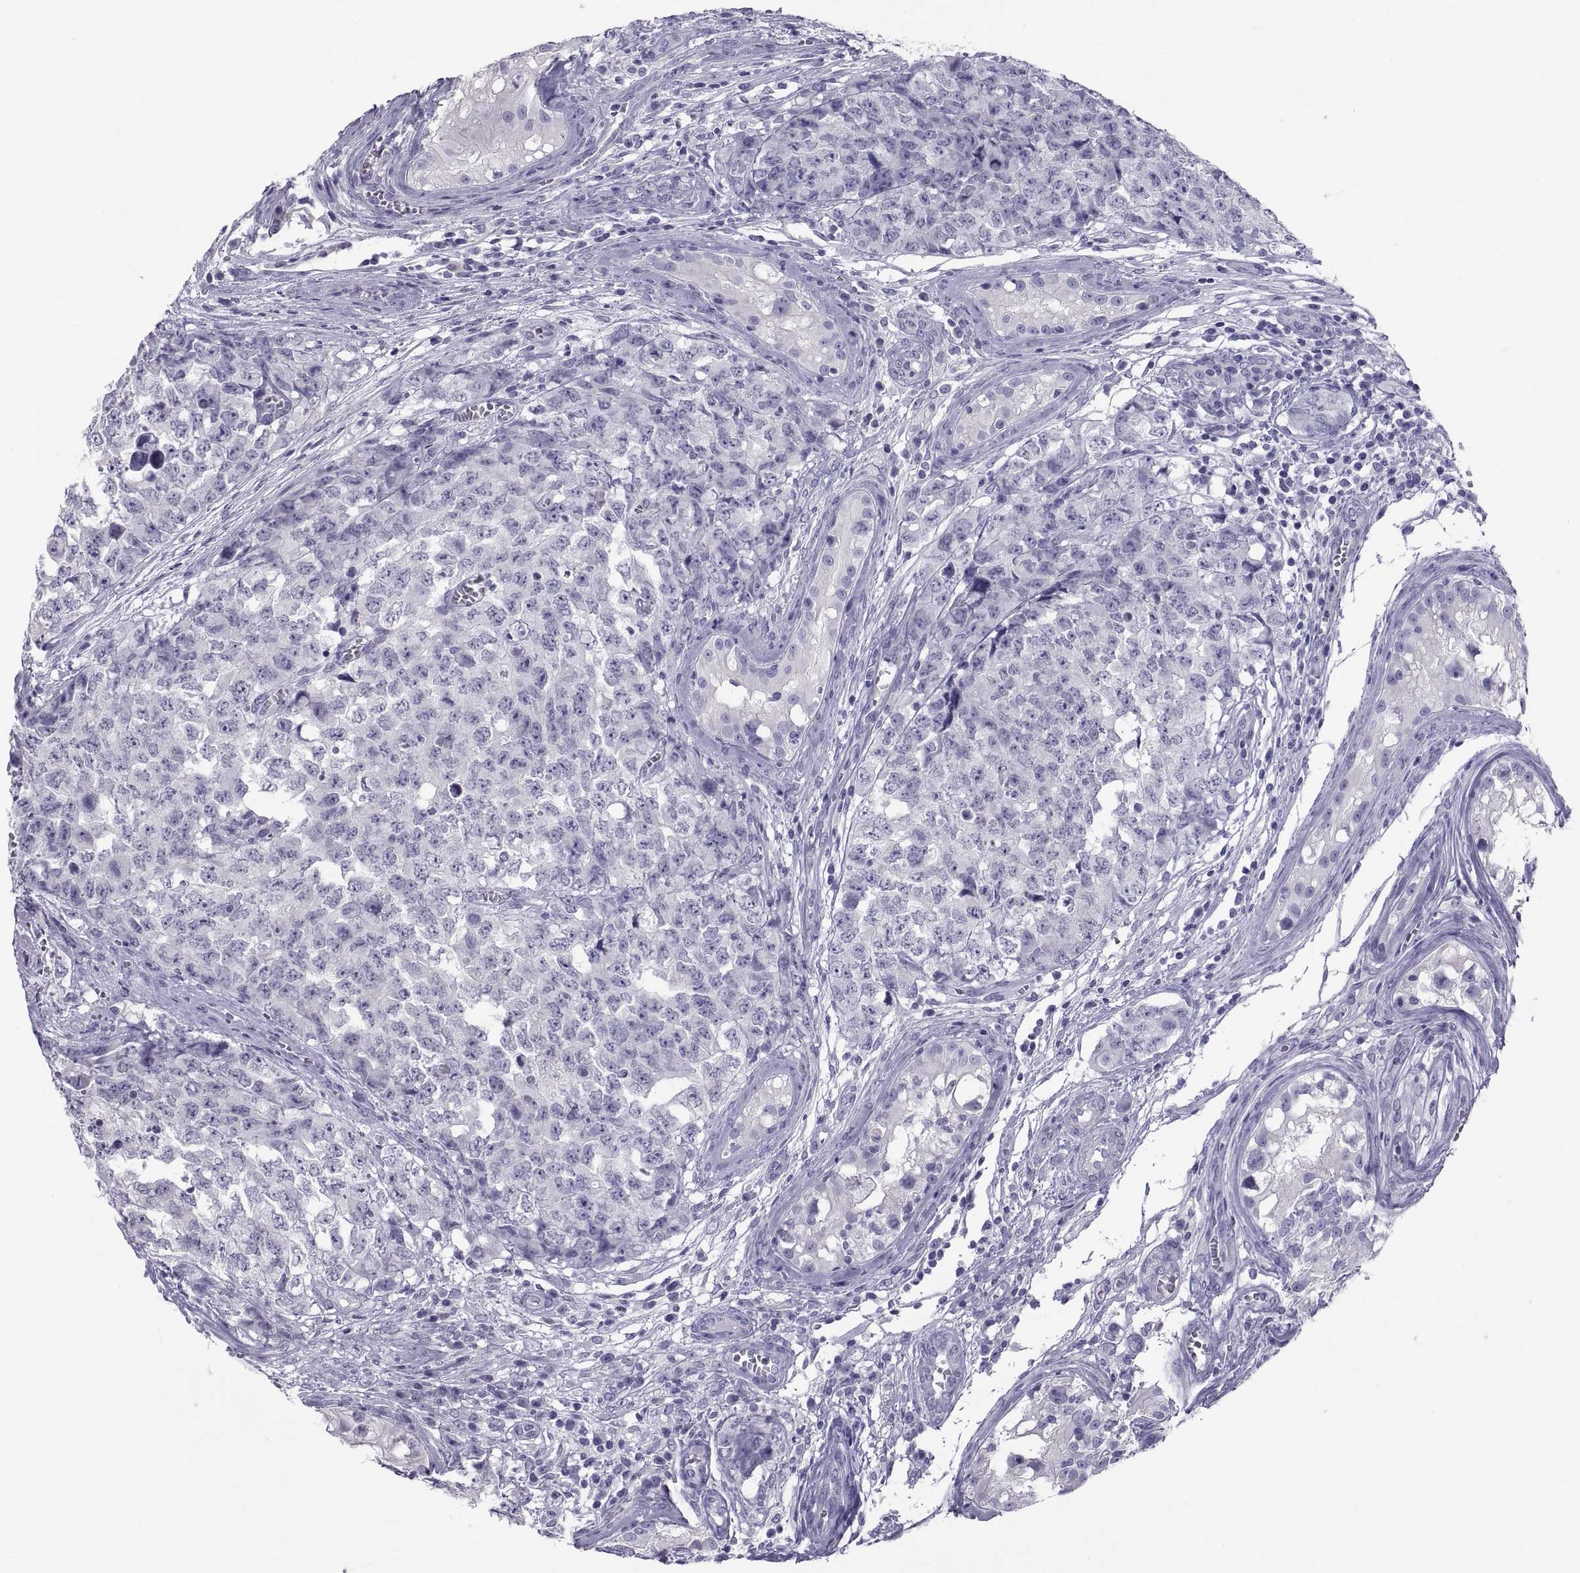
{"staining": {"intensity": "negative", "quantity": "none", "location": "none"}, "tissue": "testis cancer", "cell_type": "Tumor cells", "image_type": "cancer", "snomed": [{"axis": "morphology", "description": "Carcinoma, Embryonal, NOS"}, {"axis": "topography", "description": "Testis"}], "caption": "Testis cancer stained for a protein using immunohistochemistry displays no expression tumor cells.", "gene": "RNASE12", "patient": {"sex": "male", "age": 23}}